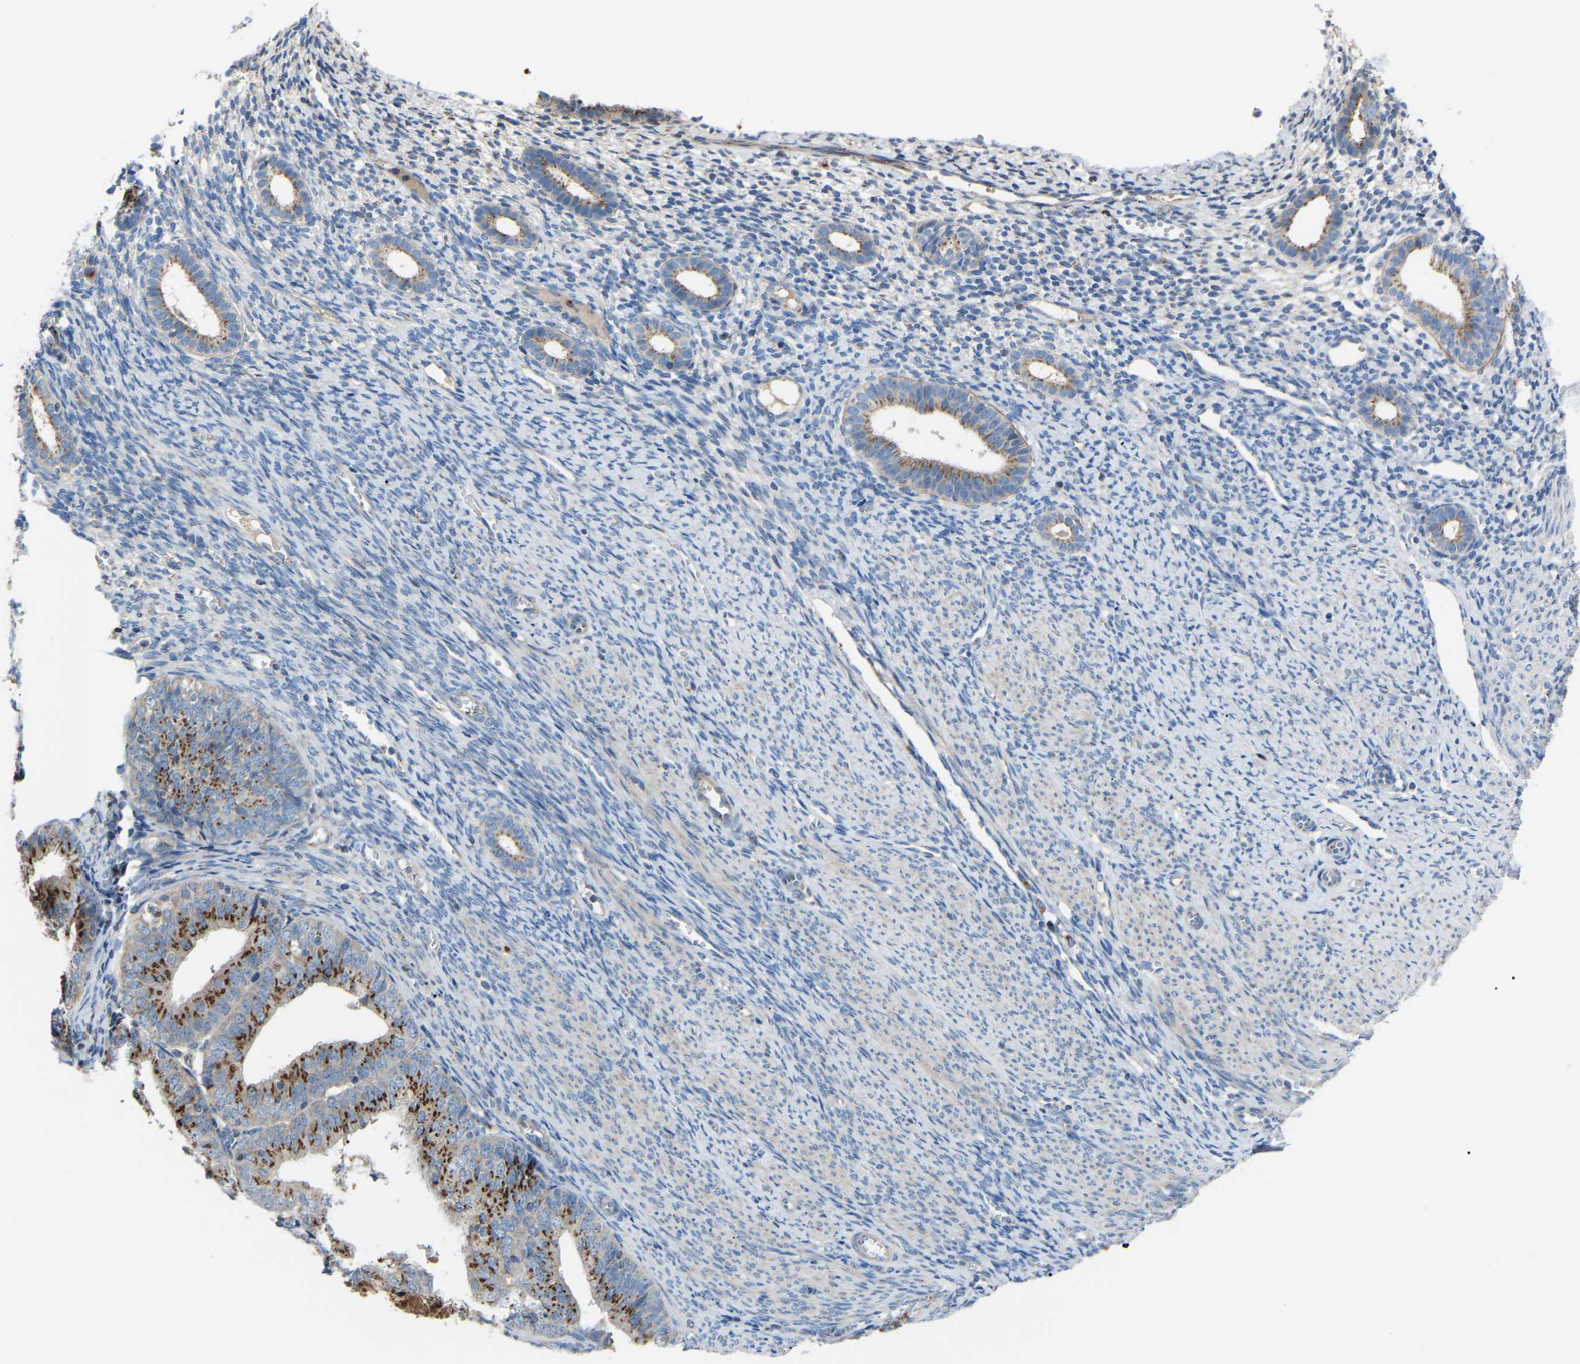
{"staining": {"intensity": "weak", "quantity": "<25%", "location": "cytoplasmic/membranous"}, "tissue": "endometrium", "cell_type": "Cells in endometrial stroma", "image_type": "normal", "snomed": [{"axis": "morphology", "description": "Normal tissue, NOS"}, {"axis": "morphology", "description": "Adenocarcinoma, NOS"}, {"axis": "topography", "description": "Endometrium"}], "caption": "Unremarkable endometrium was stained to show a protein in brown. There is no significant expression in cells in endometrial stroma.", "gene": "CANT1", "patient": {"sex": "female", "age": 57}}